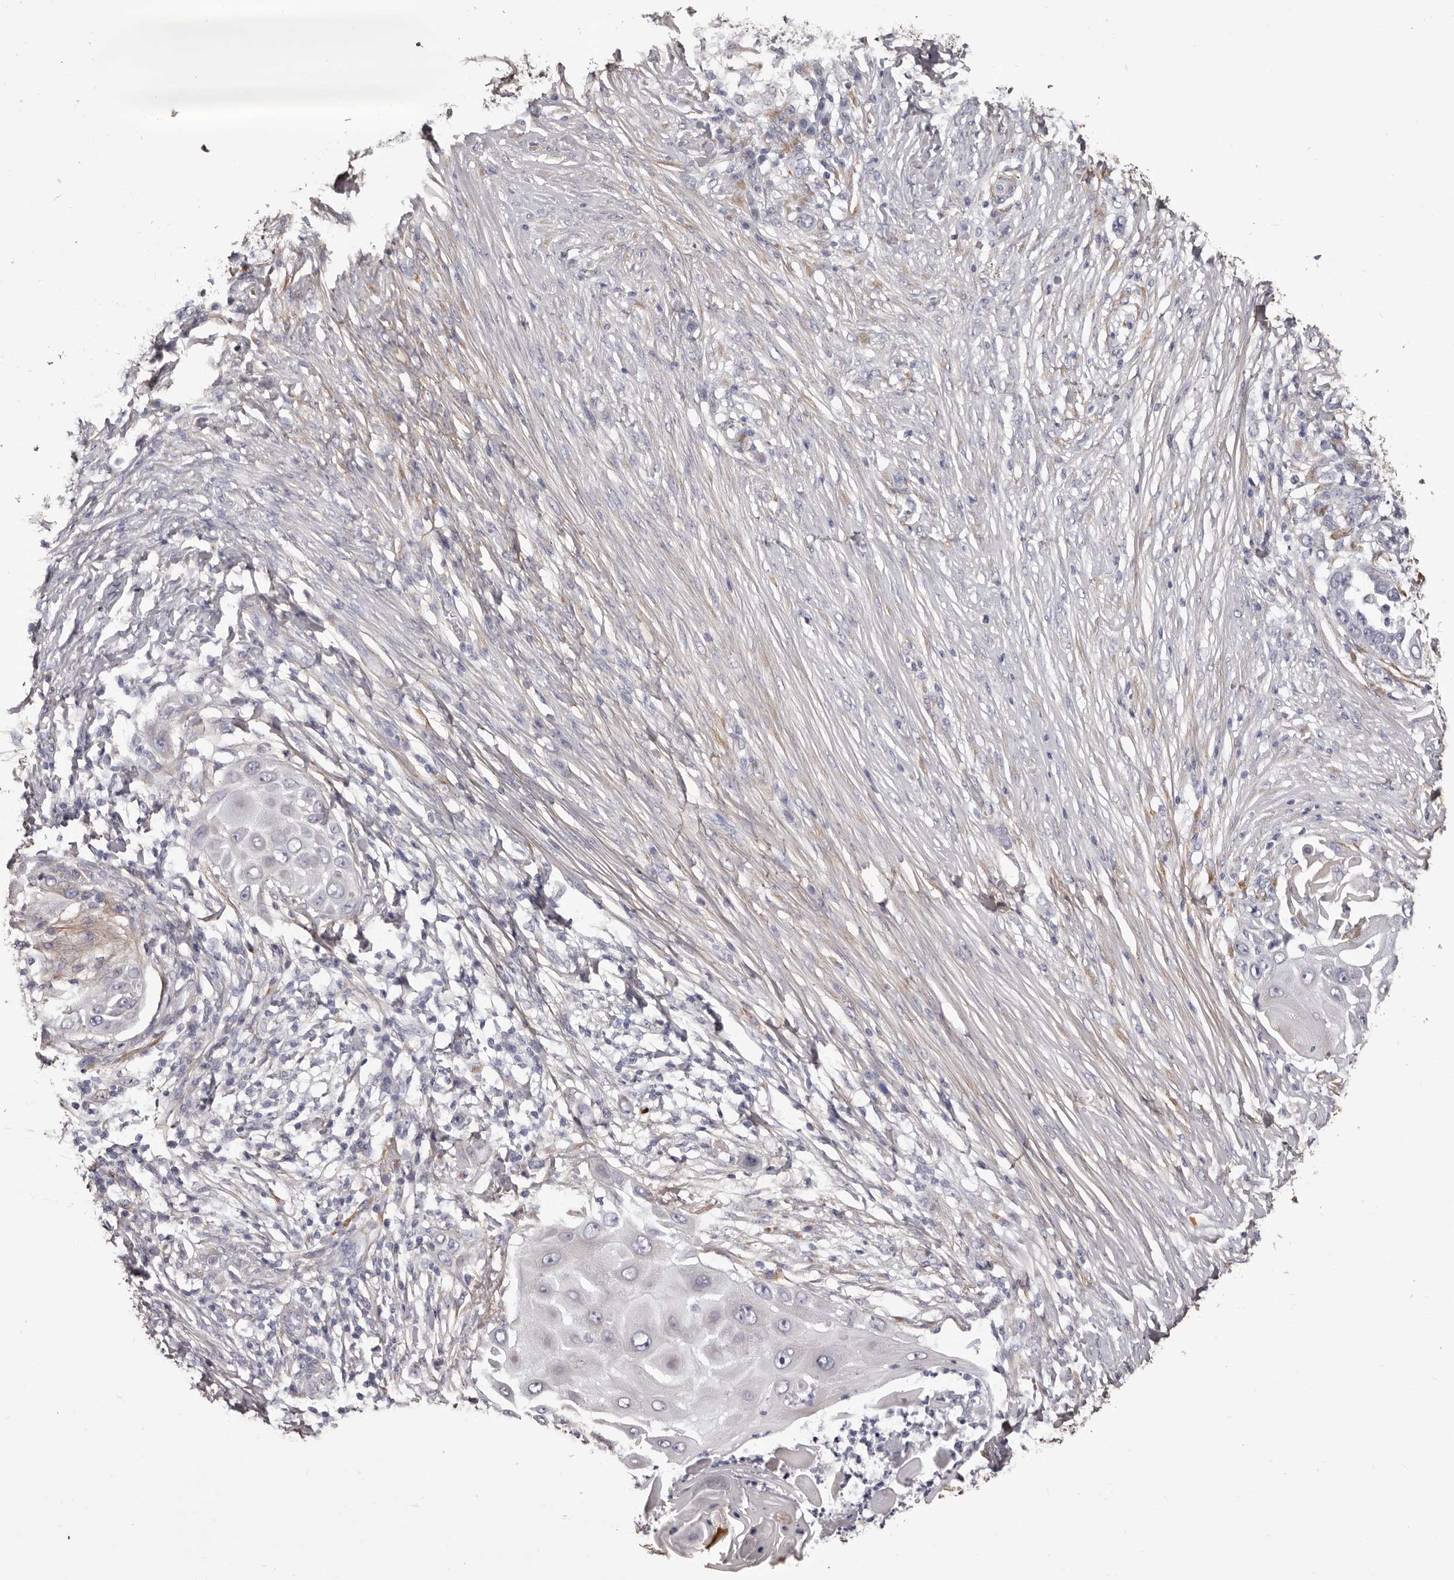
{"staining": {"intensity": "negative", "quantity": "none", "location": "none"}, "tissue": "skin cancer", "cell_type": "Tumor cells", "image_type": "cancer", "snomed": [{"axis": "morphology", "description": "Squamous cell carcinoma, NOS"}, {"axis": "topography", "description": "Skin"}], "caption": "Immunohistochemistry image of human skin cancer stained for a protein (brown), which displays no staining in tumor cells.", "gene": "COL6A1", "patient": {"sex": "female", "age": 44}}